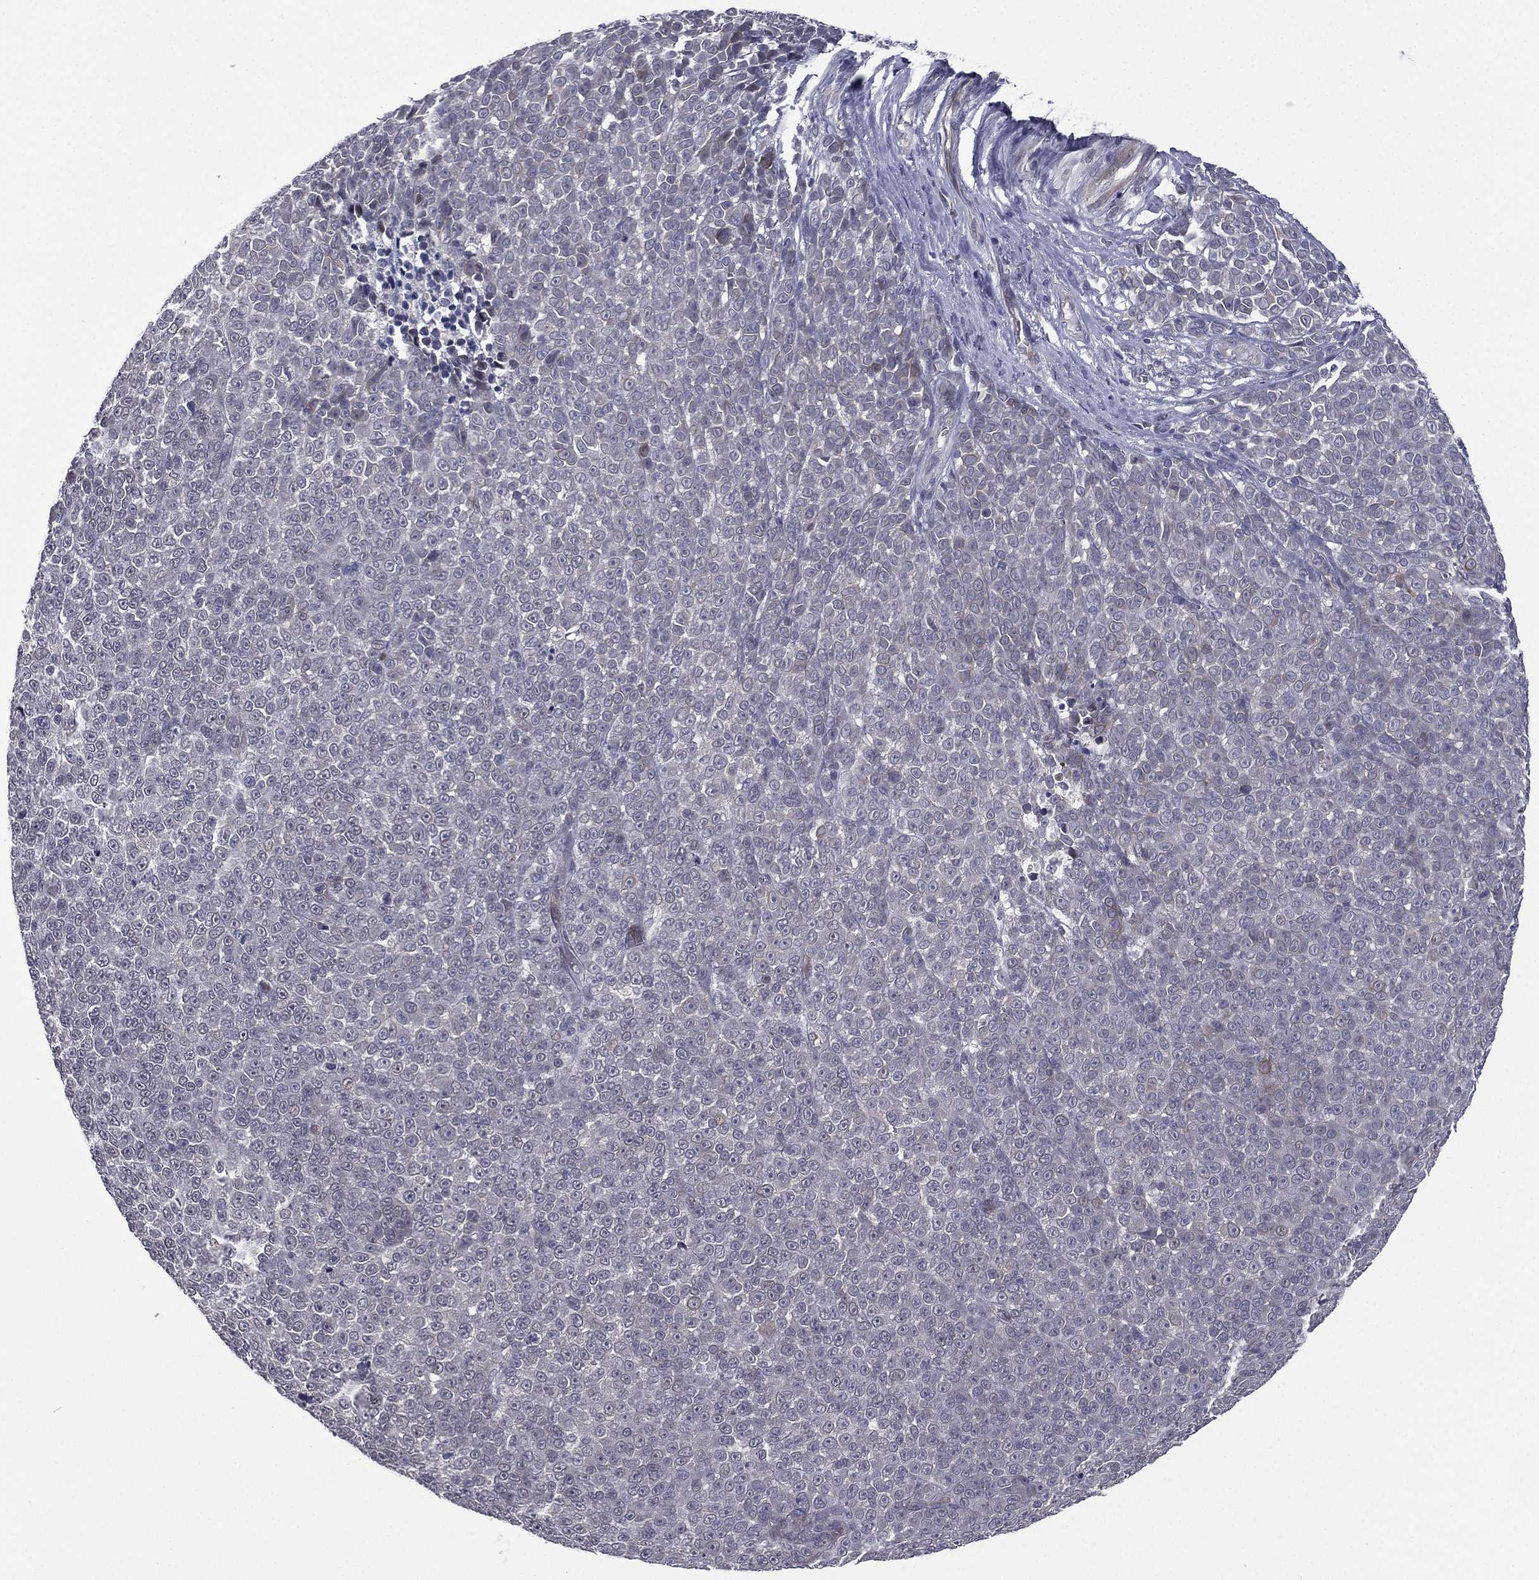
{"staining": {"intensity": "negative", "quantity": "none", "location": "none"}, "tissue": "melanoma", "cell_type": "Tumor cells", "image_type": "cancer", "snomed": [{"axis": "morphology", "description": "Malignant melanoma, NOS"}, {"axis": "topography", "description": "Skin"}], "caption": "DAB (3,3'-diaminobenzidine) immunohistochemical staining of human melanoma exhibits no significant positivity in tumor cells.", "gene": "ACTRT2", "patient": {"sex": "female", "age": 95}}